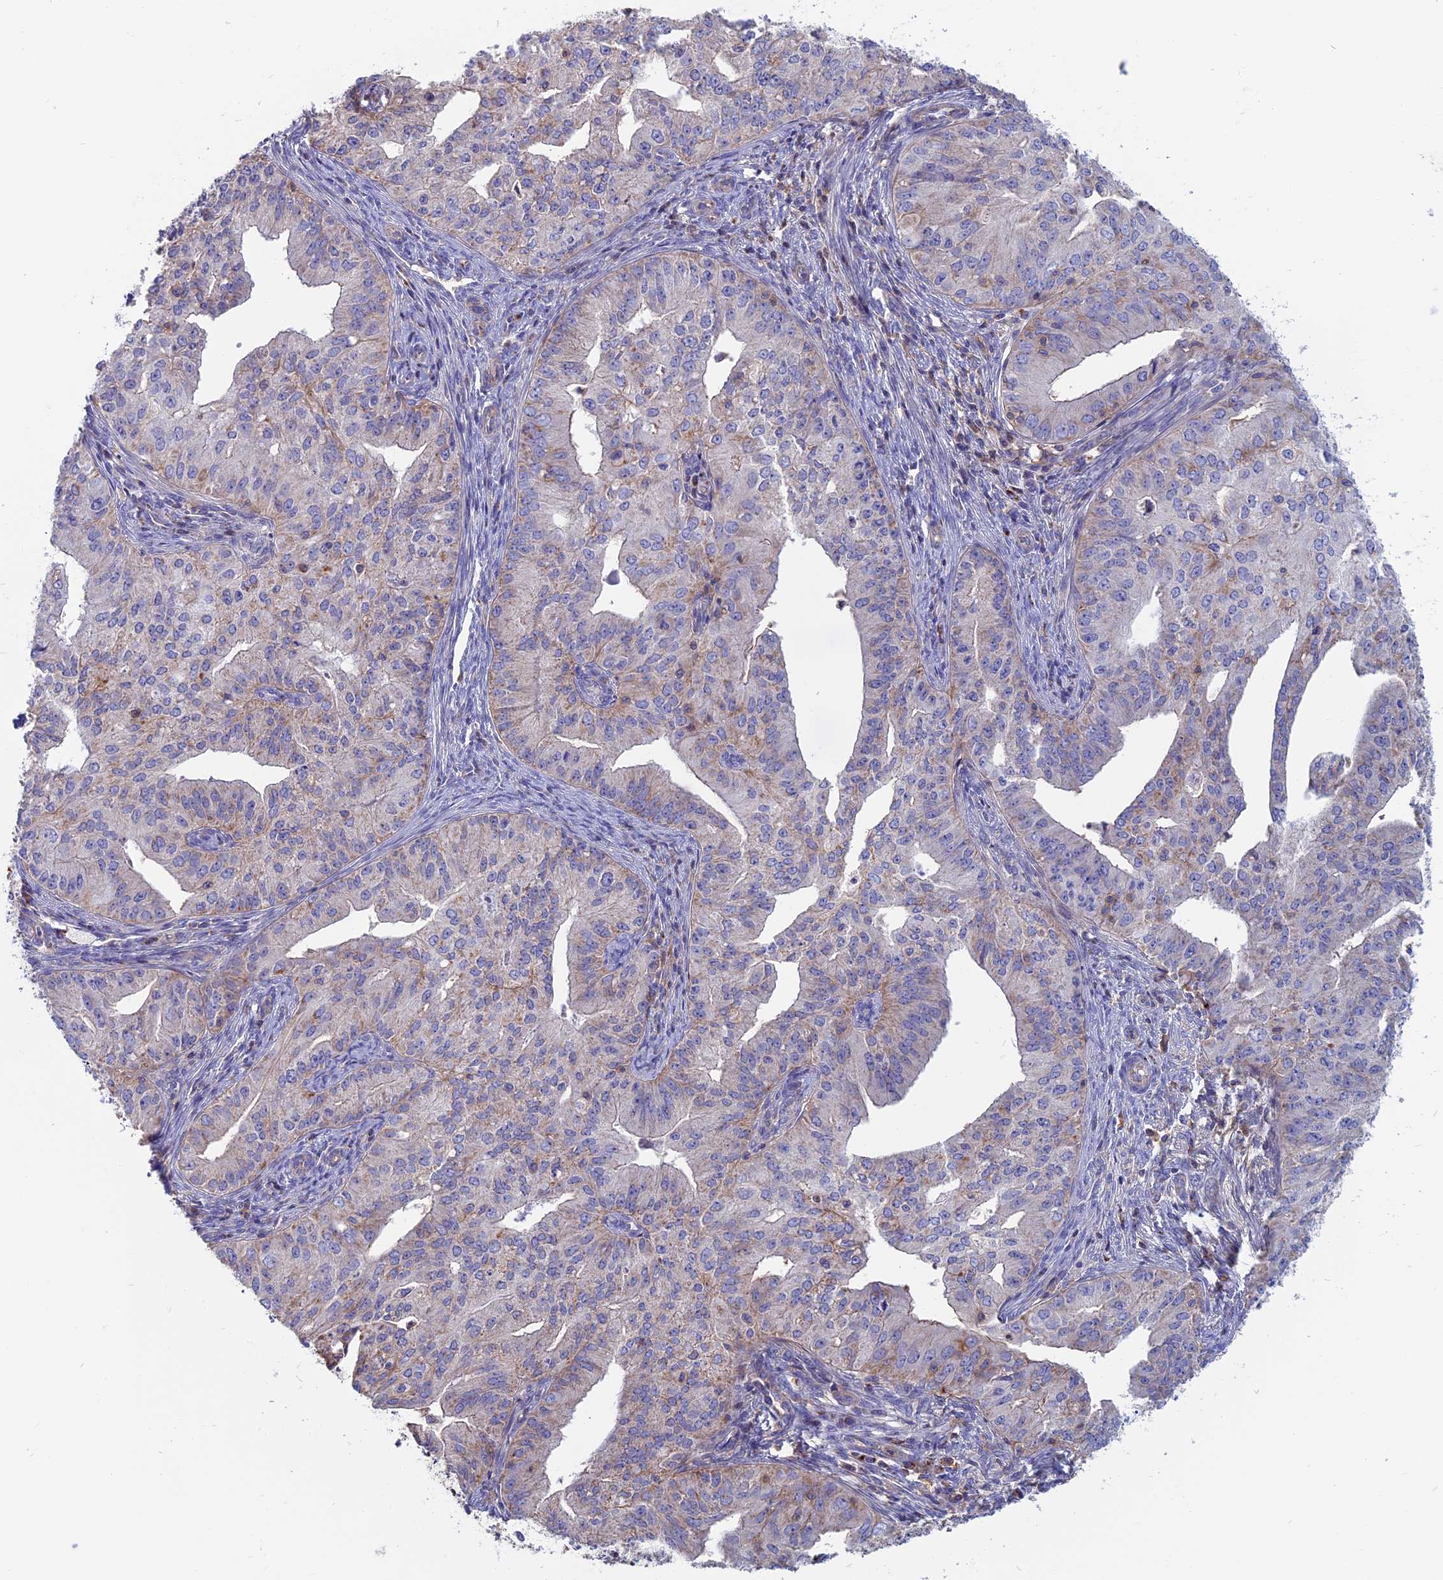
{"staining": {"intensity": "weak", "quantity": "<25%", "location": "cytoplasmic/membranous"}, "tissue": "endometrial cancer", "cell_type": "Tumor cells", "image_type": "cancer", "snomed": [{"axis": "morphology", "description": "Adenocarcinoma, NOS"}, {"axis": "topography", "description": "Endometrium"}], "caption": "The immunohistochemistry image has no significant expression in tumor cells of endometrial cancer tissue.", "gene": "HSD17B8", "patient": {"sex": "female", "age": 50}}